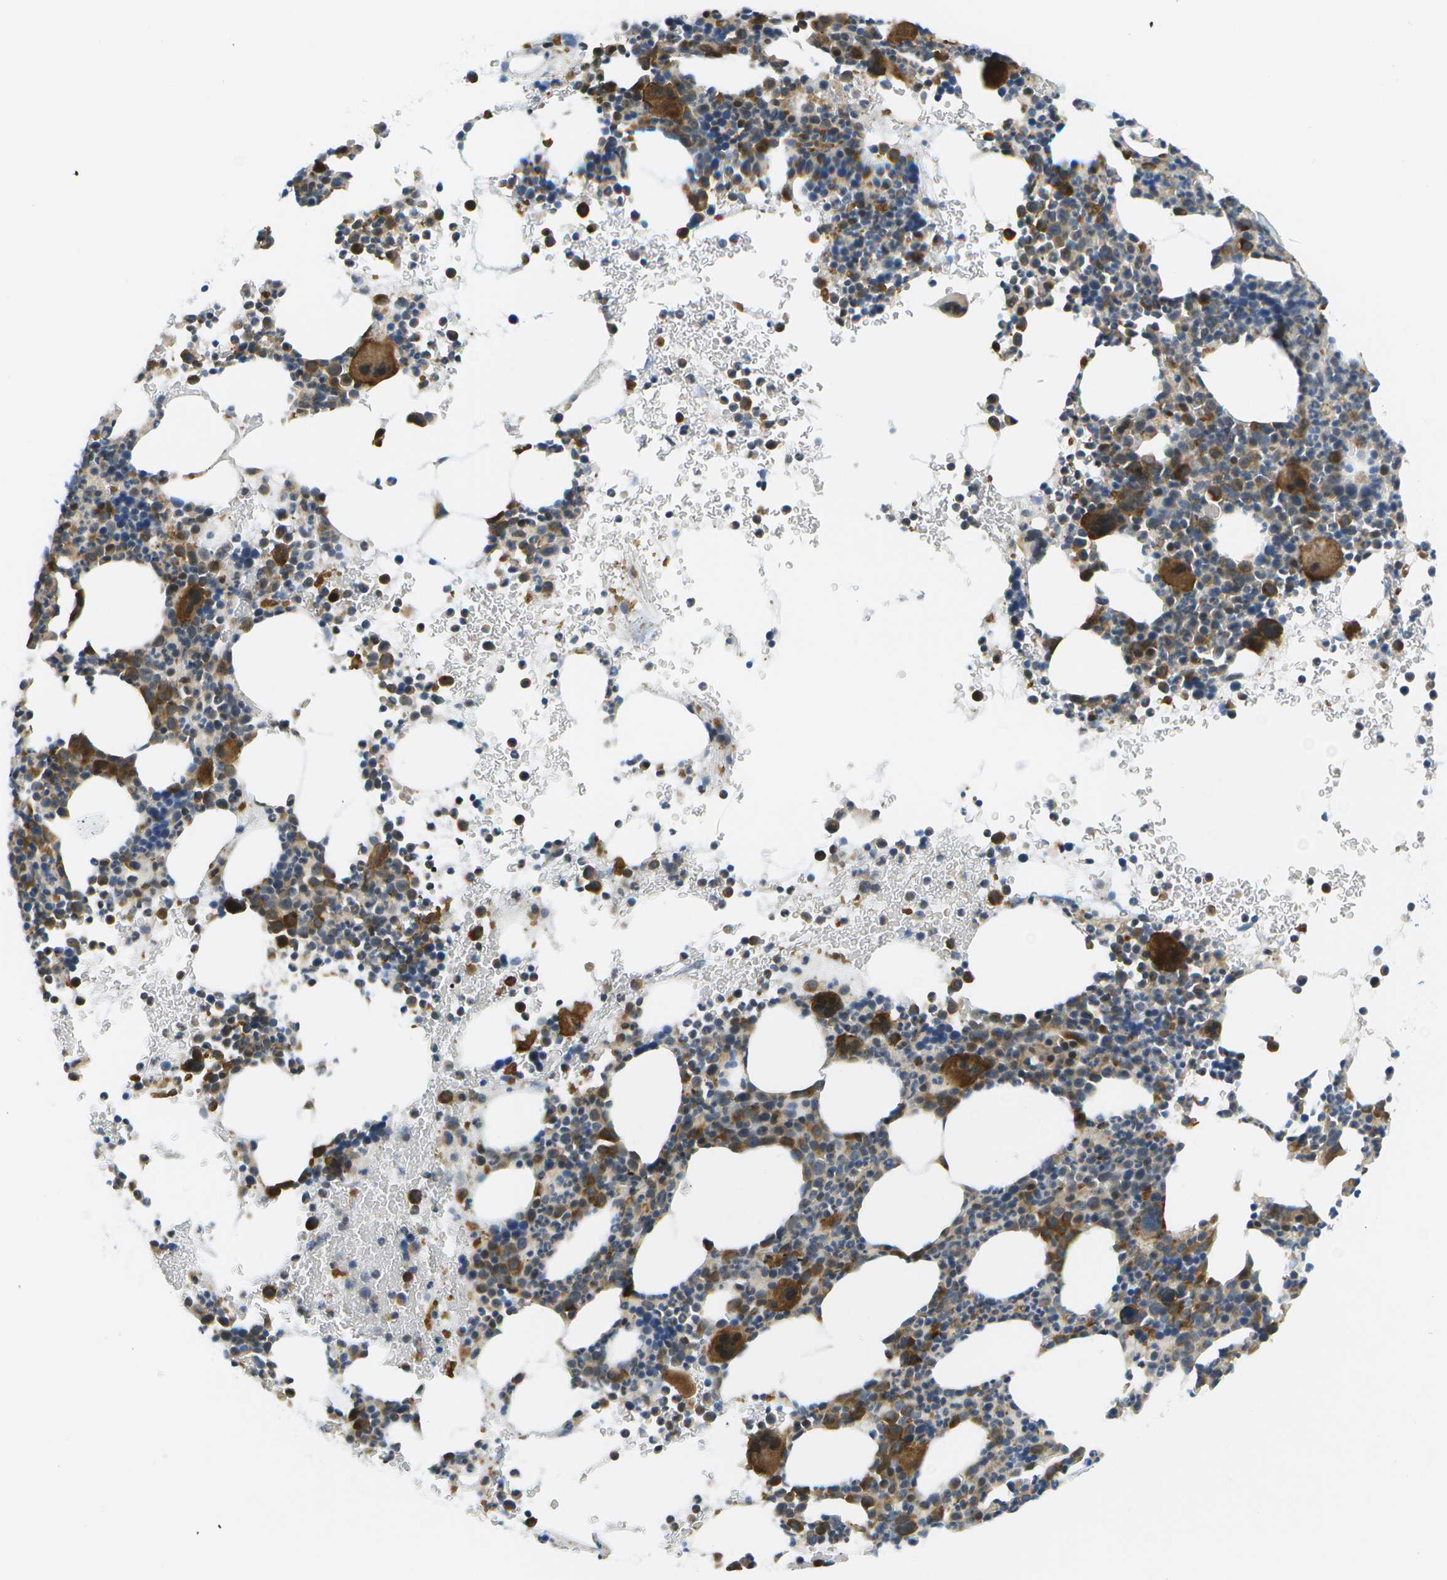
{"staining": {"intensity": "strong", "quantity": "<25%", "location": "cytoplasmic/membranous"}, "tissue": "bone marrow", "cell_type": "Hematopoietic cells", "image_type": "normal", "snomed": [{"axis": "morphology", "description": "Normal tissue, NOS"}, {"axis": "morphology", "description": "Inflammation, NOS"}, {"axis": "topography", "description": "Bone marrow"}], "caption": "Immunohistochemical staining of normal bone marrow demonstrates strong cytoplasmic/membranous protein expression in approximately <25% of hematopoietic cells.", "gene": "KIAA0040", "patient": {"sex": "male", "age": 73}}